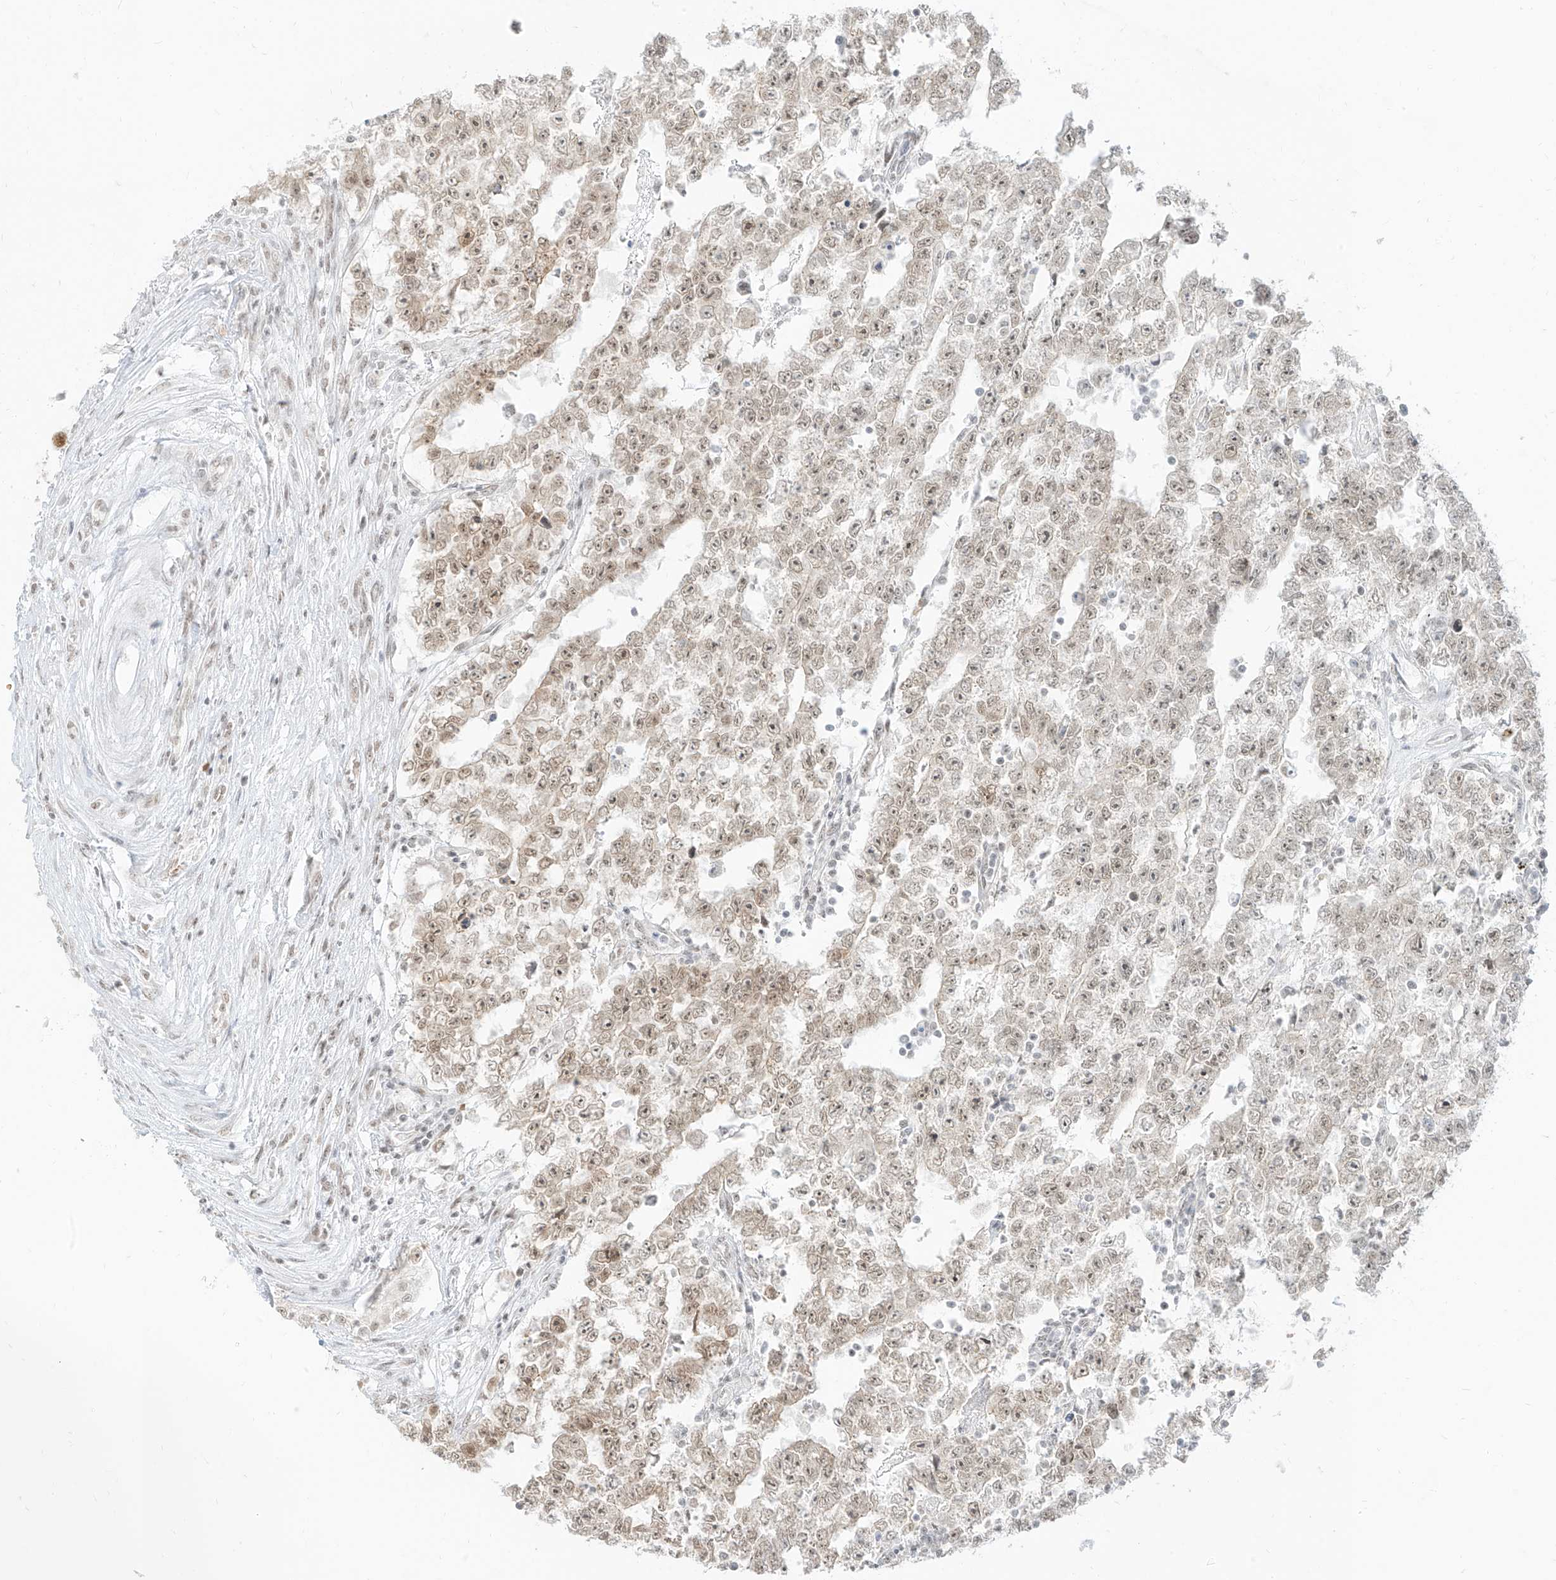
{"staining": {"intensity": "moderate", "quantity": ">75%", "location": "nuclear"}, "tissue": "testis cancer", "cell_type": "Tumor cells", "image_type": "cancer", "snomed": [{"axis": "morphology", "description": "Carcinoma, Embryonal, NOS"}, {"axis": "topography", "description": "Testis"}], "caption": "Testis embryonal carcinoma was stained to show a protein in brown. There is medium levels of moderate nuclear expression in about >75% of tumor cells.", "gene": "SUPT5H", "patient": {"sex": "male", "age": 25}}